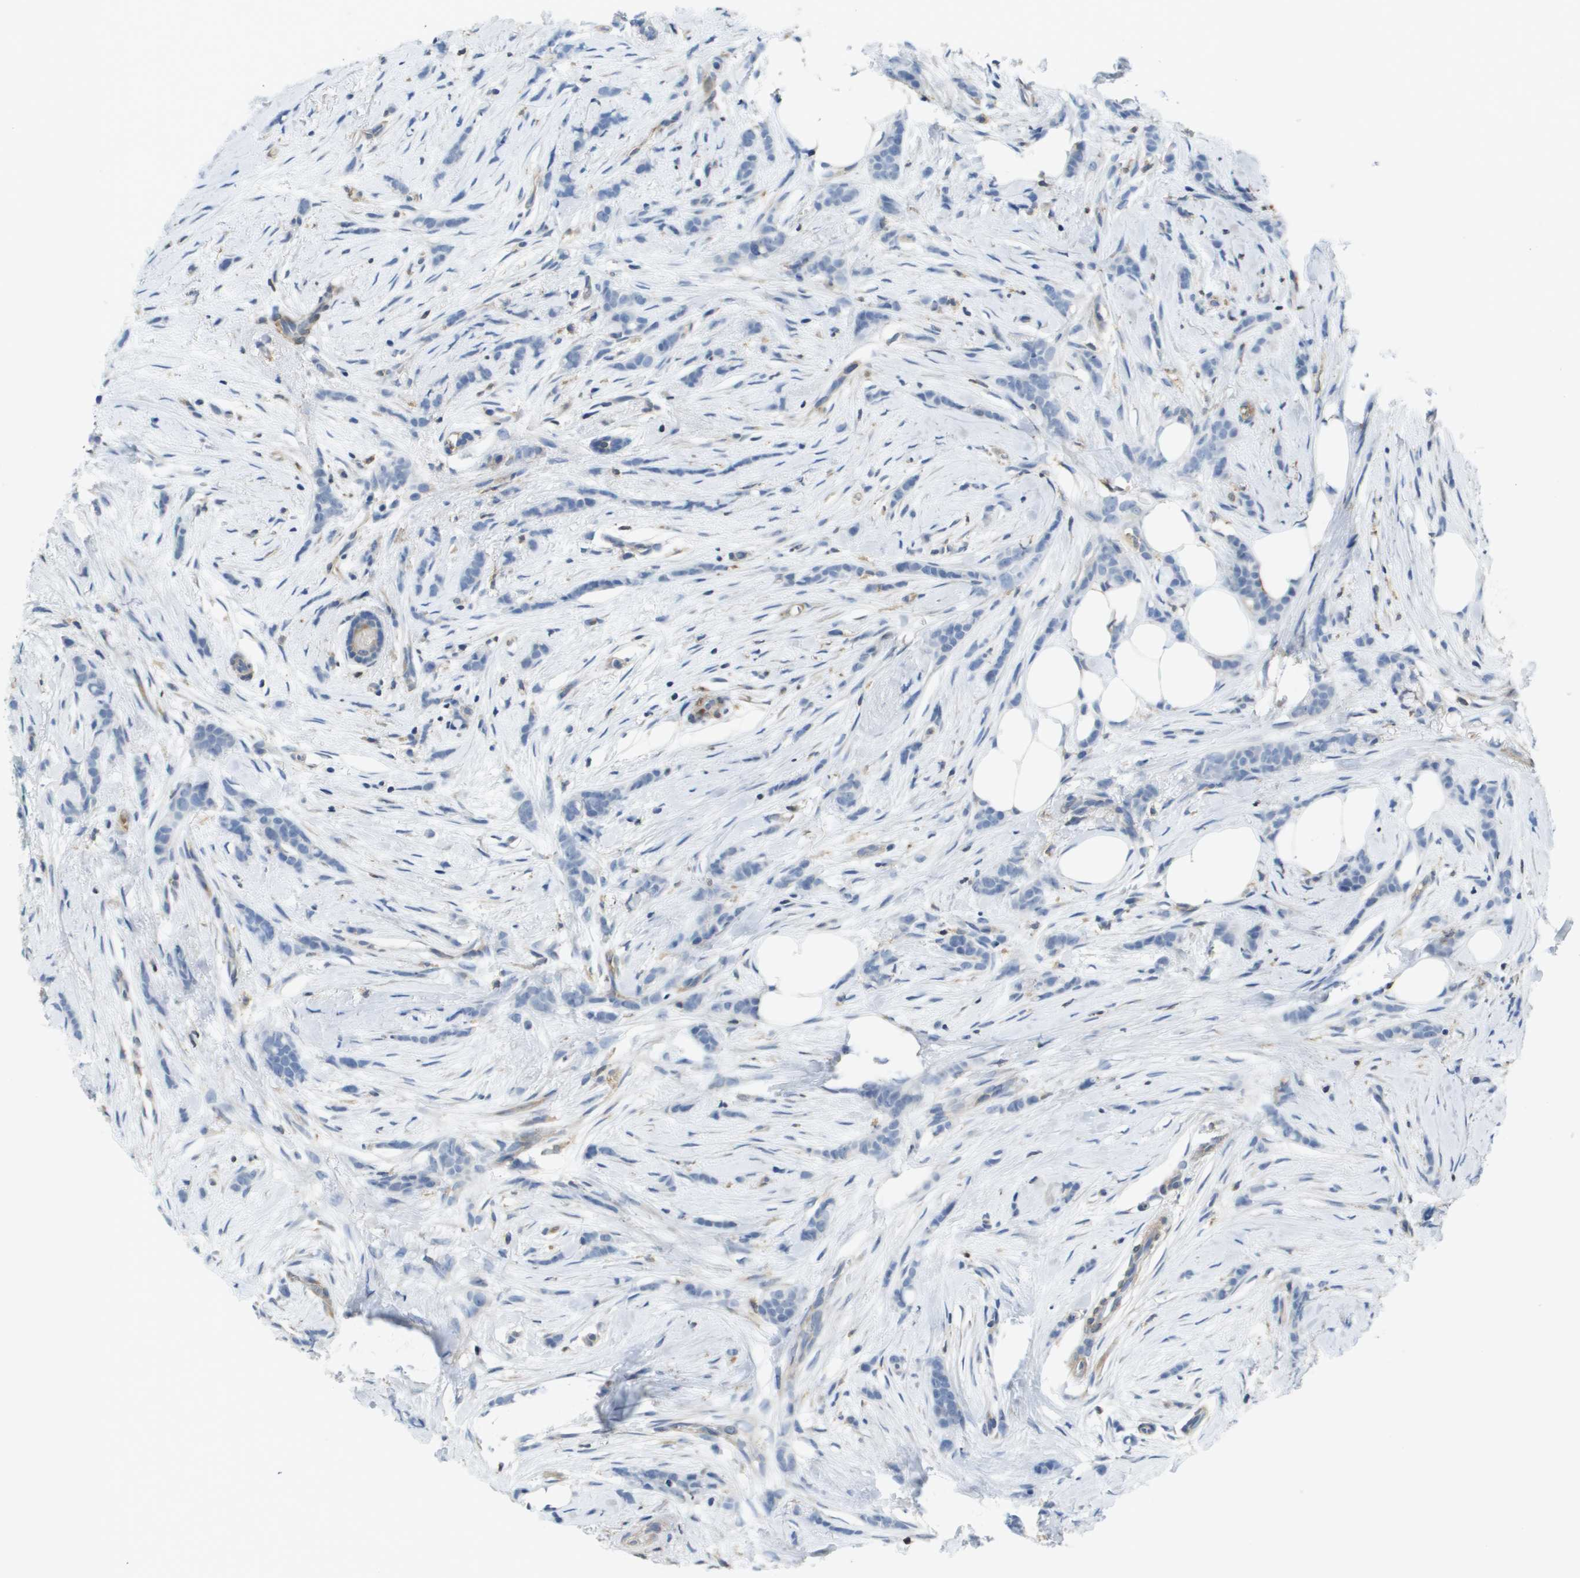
{"staining": {"intensity": "negative", "quantity": "none", "location": "none"}, "tissue": "breast cancer", "cell_type": "Tumor cells", "image_type": "cancer", "snomed": [{"axis": "morphology", "description": "Lobular carcinoma, in situ"}, {"axis": "morphology", "description": "Lobular carcinoma"}, {"axis": "topography", "description": "Breast"}], "caption": "Human lobular carcinoma (breast) stained for a protein using IHC demonstrates no expression in tumor cells.", "gene": "RCSD1", "patient": {"sex": "female", "age": 41}}